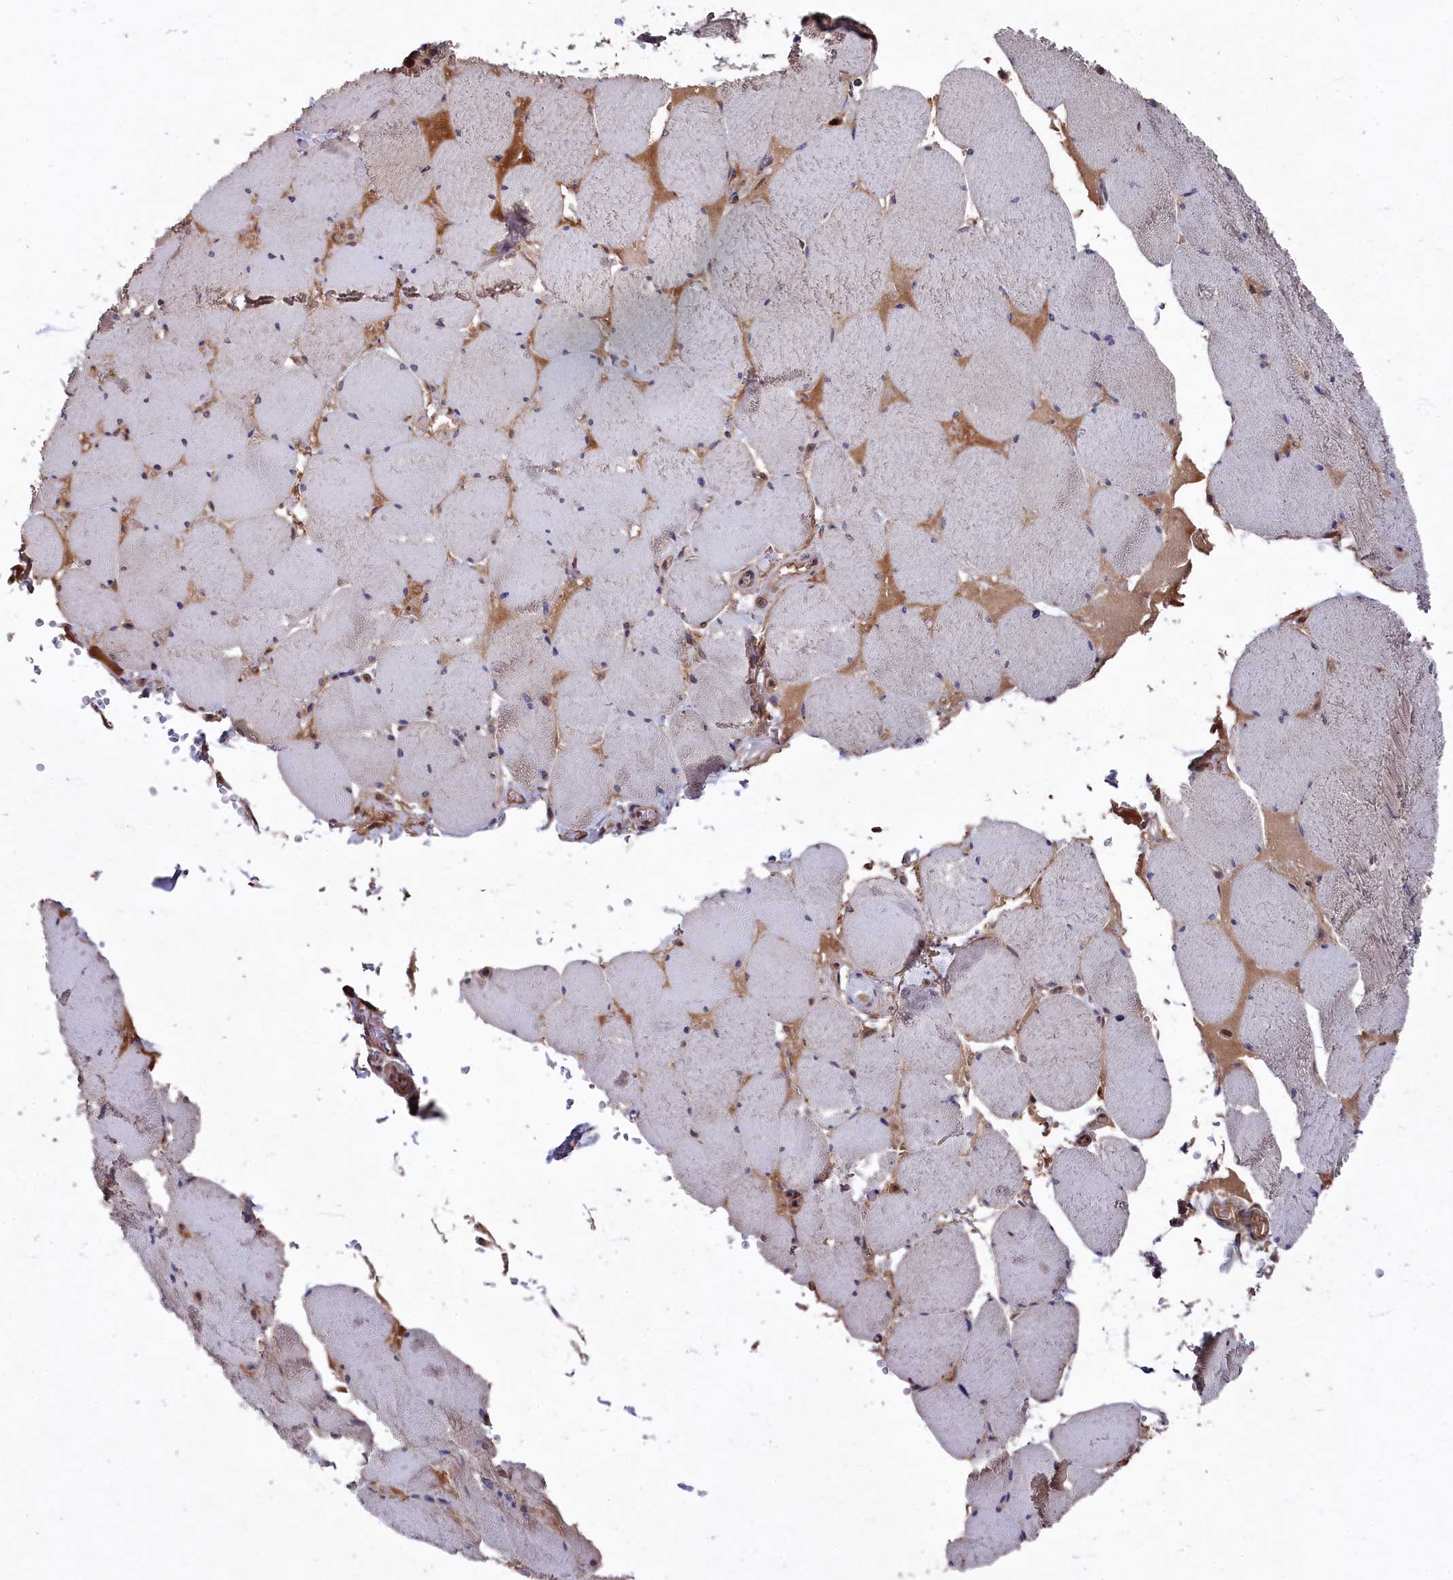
{"staining": {"intensity": "weak", "quantity": "<25%", "location": "cytoplasmic/membranous"}, "tissue": "skeletal muscle", "cell_type": "Myocytes", "image_type": "normal", "snomed": [{"axis": "morphology", "description": "Normal tissue, NOS"}, {"axis": "topography", "description": "Skeletal muscle"}, {"axis": "topography", "description": "Head-Neck"}], "caption": "High power microscopy photomicrograph of an immunohistochemistry photomicrograph of benign skeletal muscle, revealing no significant positivity in myocytes.", "gene": "NAA60", "patient": {"sex": "male", "age": 66}}